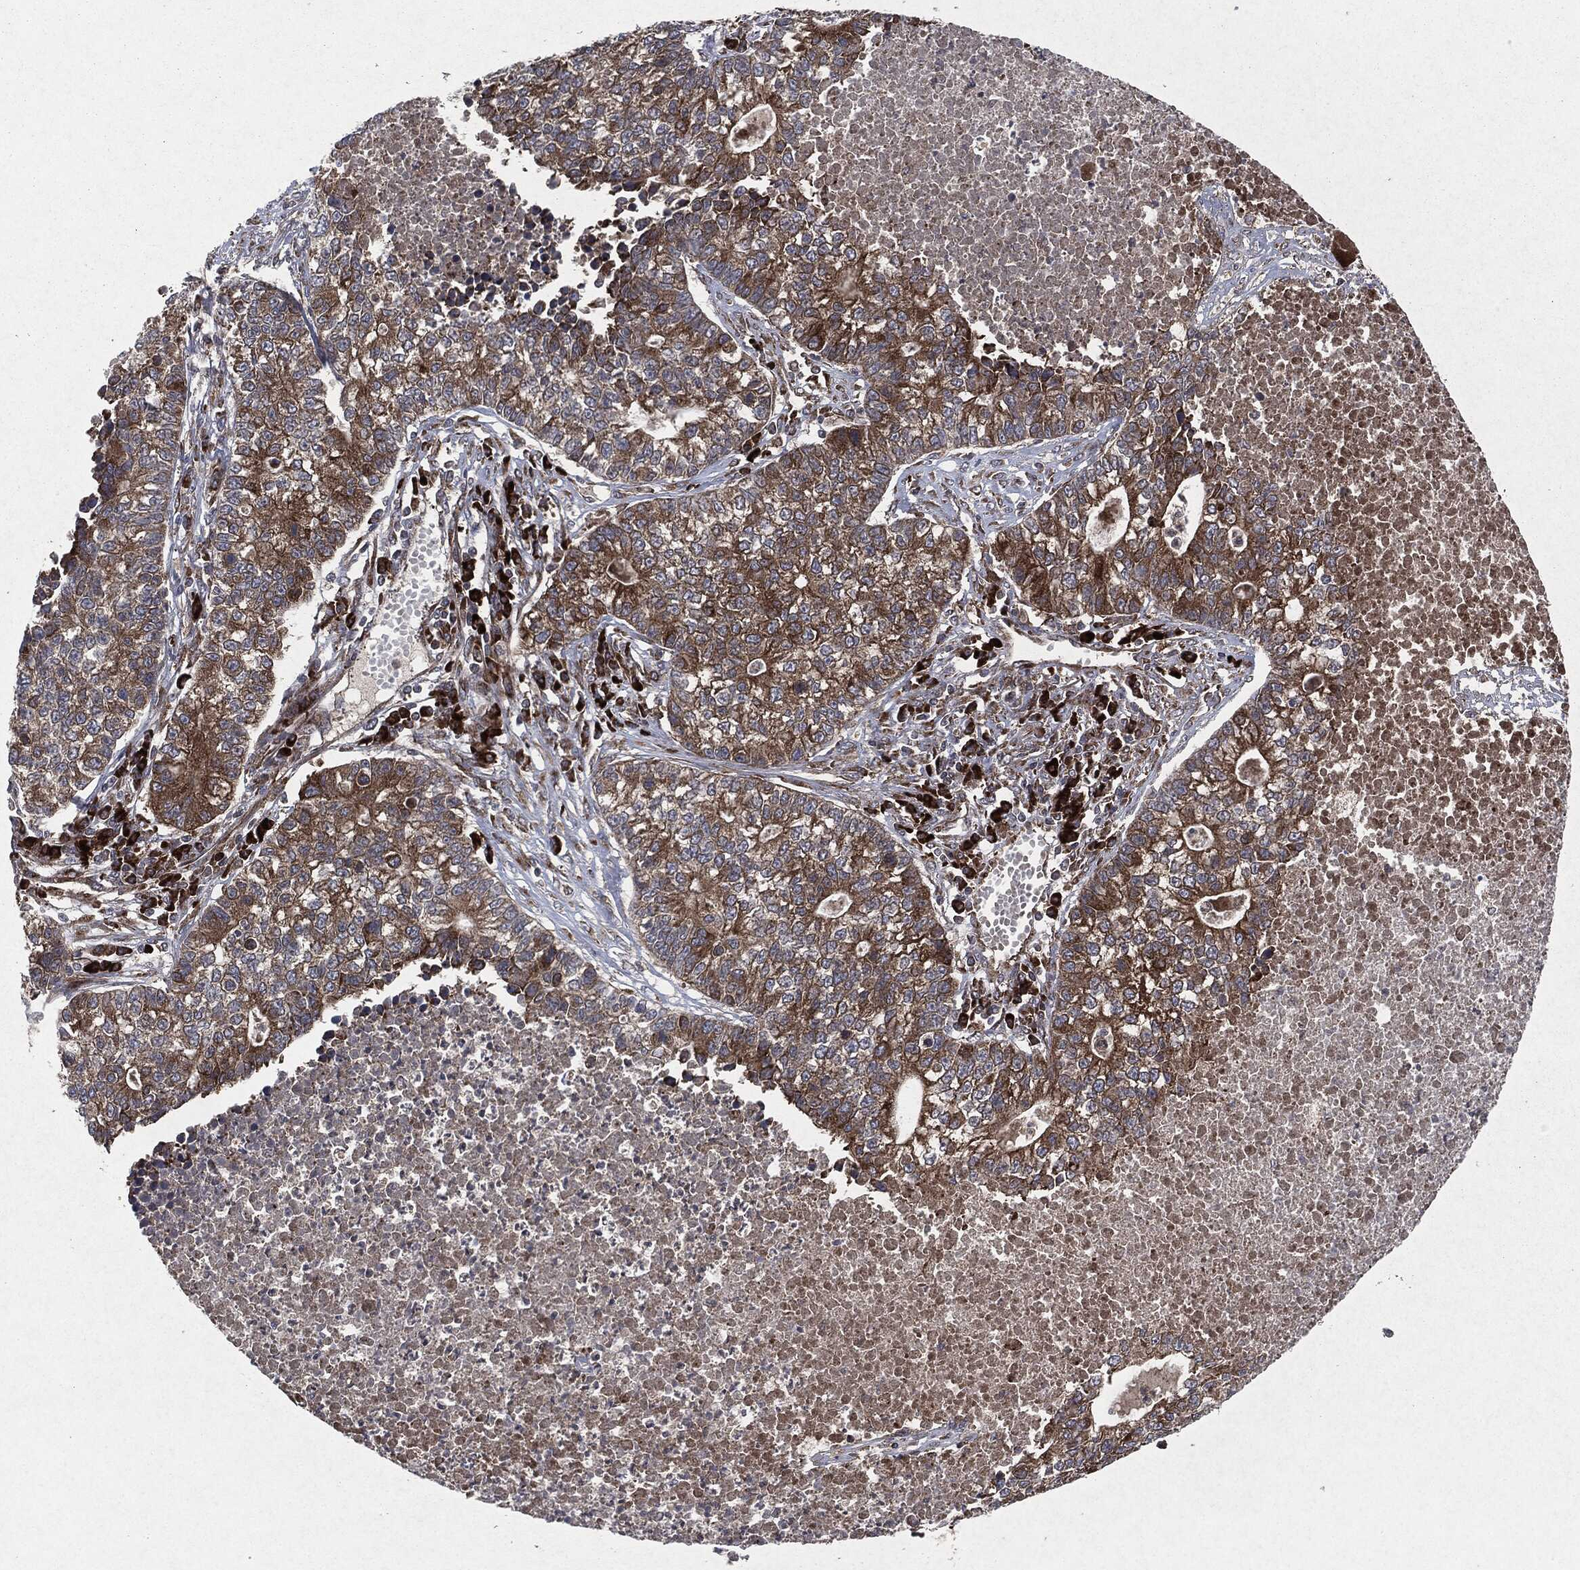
{"staining": {"intensity": "moderate", "quantity": "25%-75%", "location": "cytoplasmic/membranous"}, "tissue": "lung cancer", "cell_type": "Tumor cells", "image_type": "cancer", "snomed": [{"axis": "morphology", "description": "Adenocarcinoma, NOS"}, {"axis": "topography", "description": "Lung"}], "caption": "IHC histopathology image of lung cancer stained for a protein (brown), which shows medium levels of moderate cytoplasmic/membranous expression in about 25%-75% of tumor cells.", "gene": "RAF1", "patient": {"sex": "male", "age": 57}}